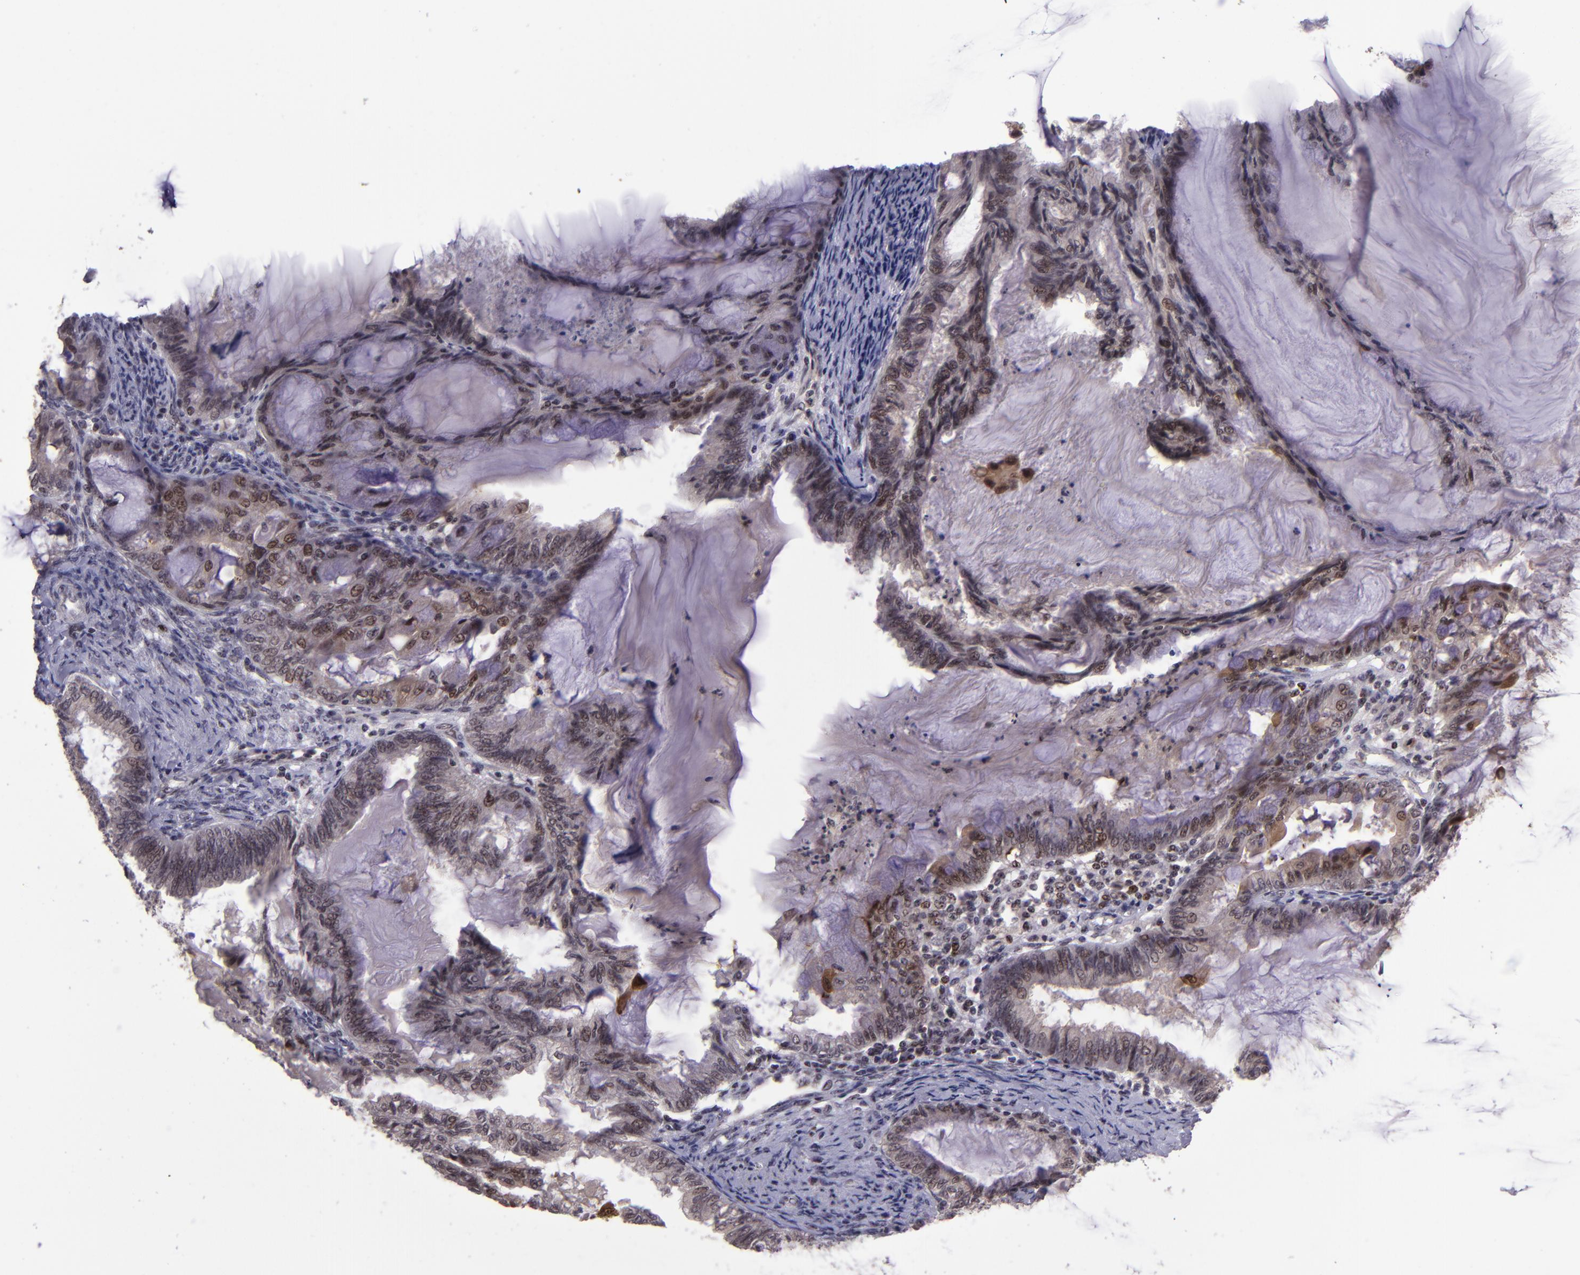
{"staining": {"intensity": "weak", "quantity": ">75%", "location": "cytoplasmic/membranous,nuclear"}, "tissue": "endometrial cancer", "cell_type": "Tumor cells", "image_type": "cancer", "snomed": [{"axis": "morphology", "description": "Adenocarcinoma, NOS"}, {"axis": "topography", "description": "Endometrium"}], "caption": "Endometrial adenocarcinoma tissue demonstrates weak cytoplasmic/membranous and nuclear positivity in about >75% of tumor cells, visualized by immunohistochemistry.", "gene": "PCNX4", "patient": {"sex": "female", "age": 86}}